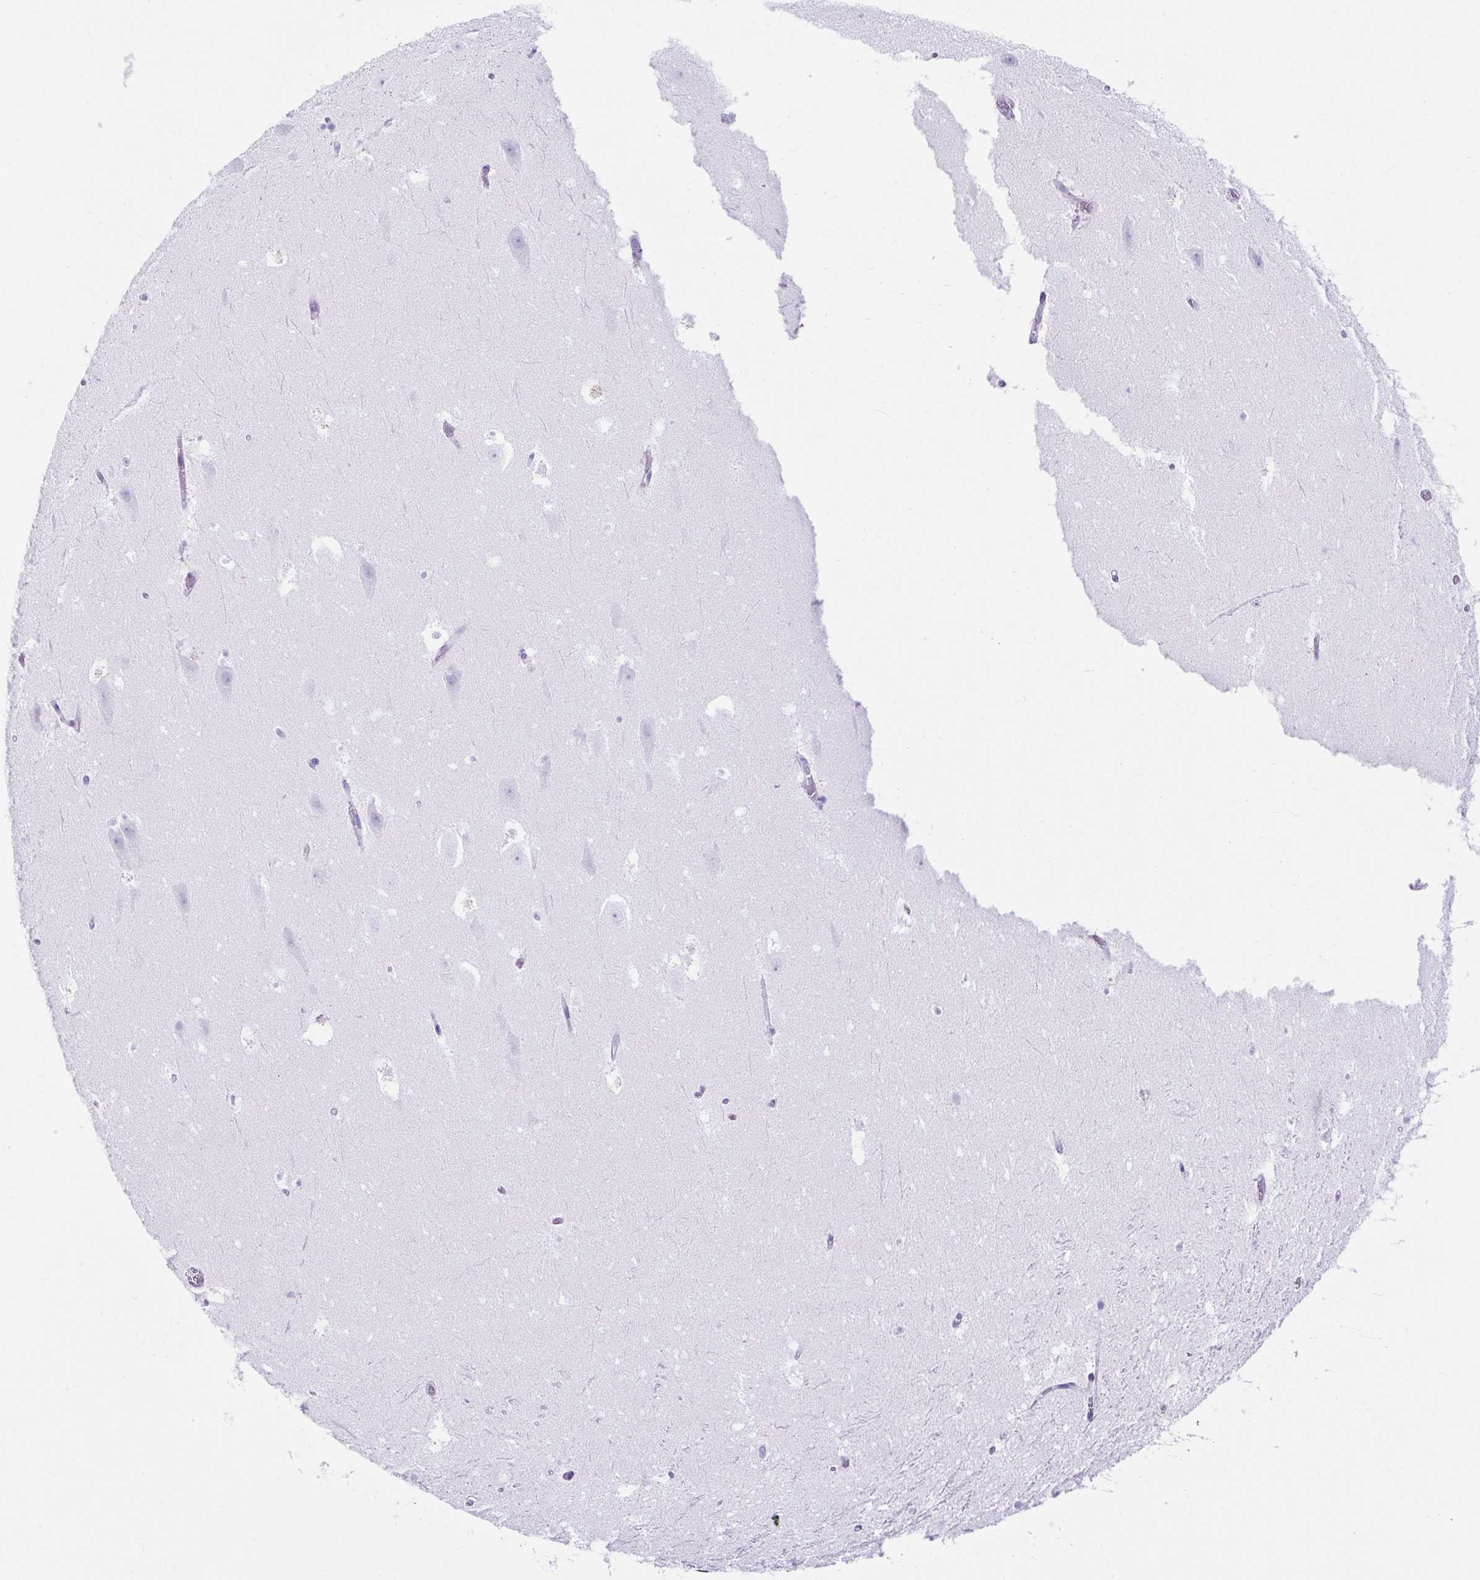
{"staining": {"intensity": "negative", "quantity": "none", "location": "none"}, "tissue": "hippocampus", "cell_type": "Glial cells", "image_type": "normal", "snomed": [{"axis": "morphology", "description": "Normal tissue, NOS"}, {"axis": "topography", "description": "Hippocampus"}], "caption": "The histopathology image displays no significant staining in glial cells of hippocampus.", "gene": "KRT12", "patient": {"sex": "female", "age": 42}}